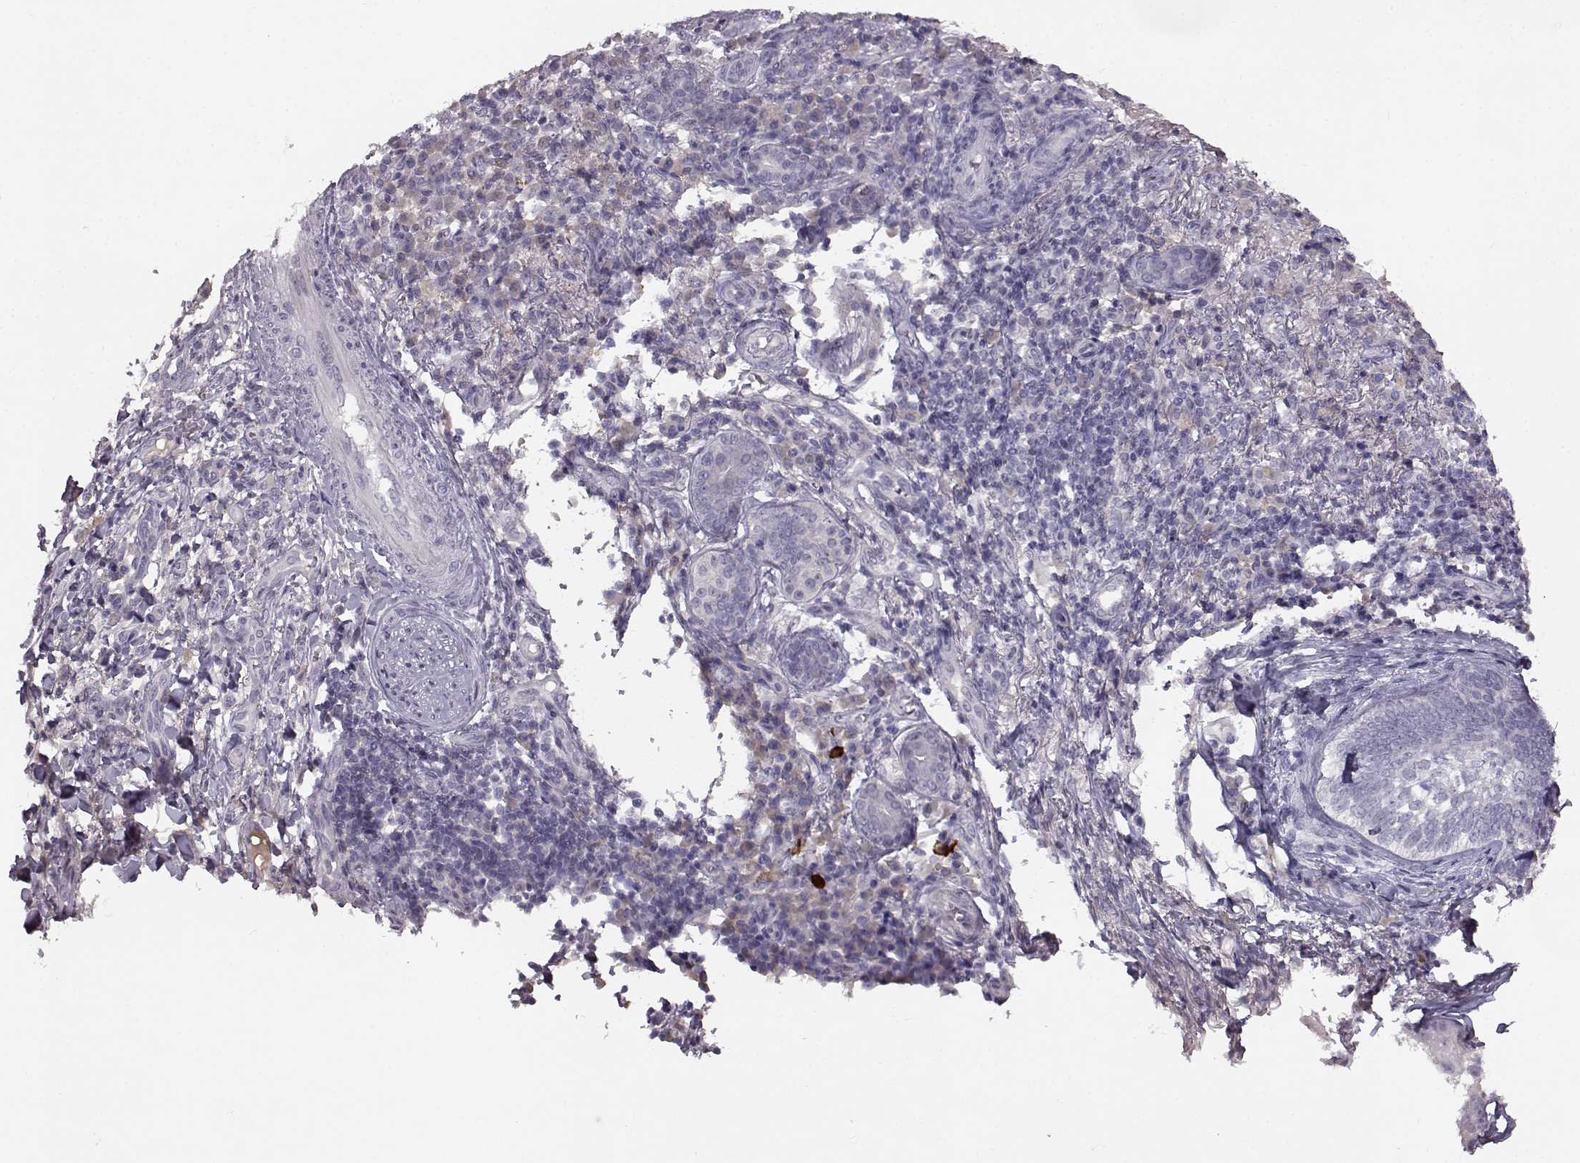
{"staining": {"intensity": "negative", "quantity": "none", "location": "none"}, "tissue": "skin cancer", "cell_type": "Tumor cells", "image_type": "cancer", "snomed": [{"axis": "morphology", "description": "Basal cell carcinoma"}, {"axis": "topography", "description": "Skin"}], "caption": "Immunohistochemical staining of skin cancer (basal cell carcinoma) demonstrates no significant staining in tumor cells.", "gene": "SPAG17", "patient": {"sex": "female", "age": 69}}